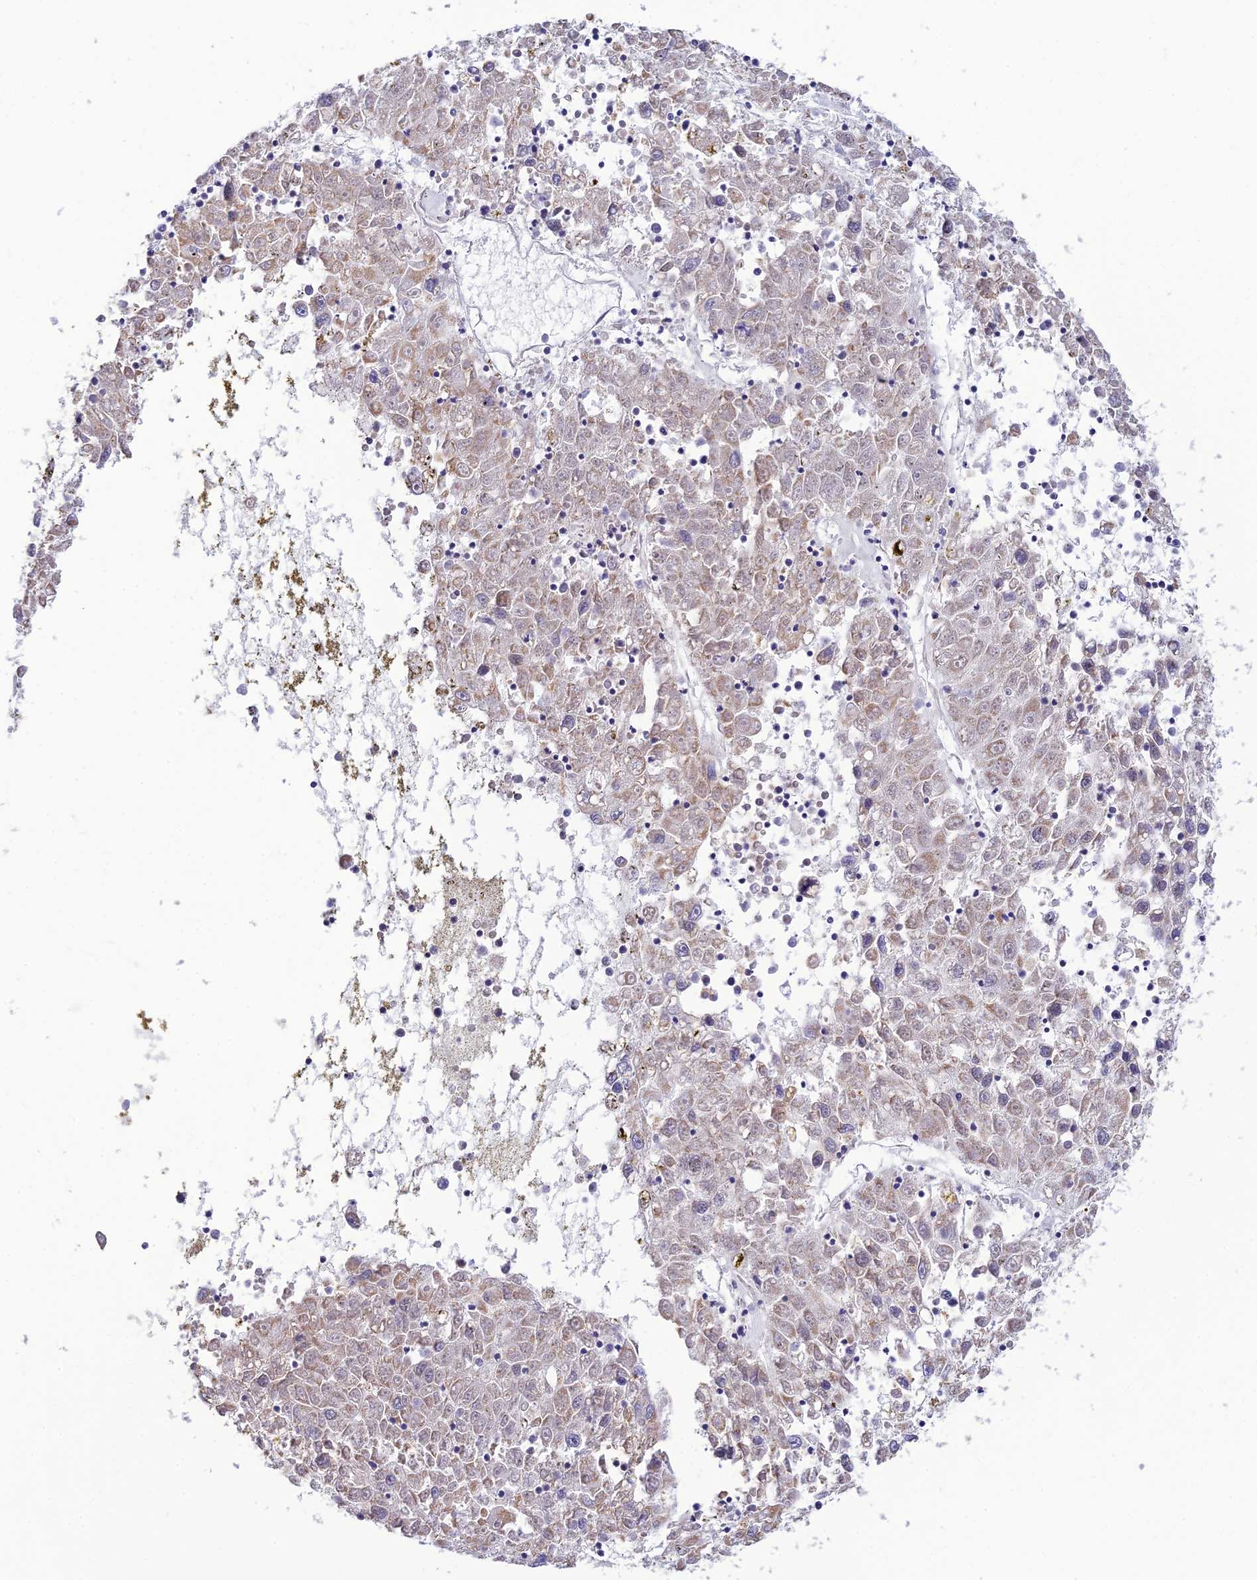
{"staining": {"intensity": "negative", "quantity": "none", "location": "none"}, "tissue": "liver cancer", "cell_type": "Tumor cells", "image_type": "cancer", "snomed": [{"axis": "morphology", "description": "Carcinoma, Hepatocellular, NOS"}, {"axis": "topography", "description": "Liver"}], "caption": "Tumor cells are negative for brown protein staining in liver hepatocellular carcinoma. Brightfield microscopy of immunohistochemistry stained with DAB (3,3'-diaminobenzidine) (brown) and hematoxylin (blue), captured at high magnification.", "gene": "C2orf49", "patient": {"sex": "male", "age": 49}}